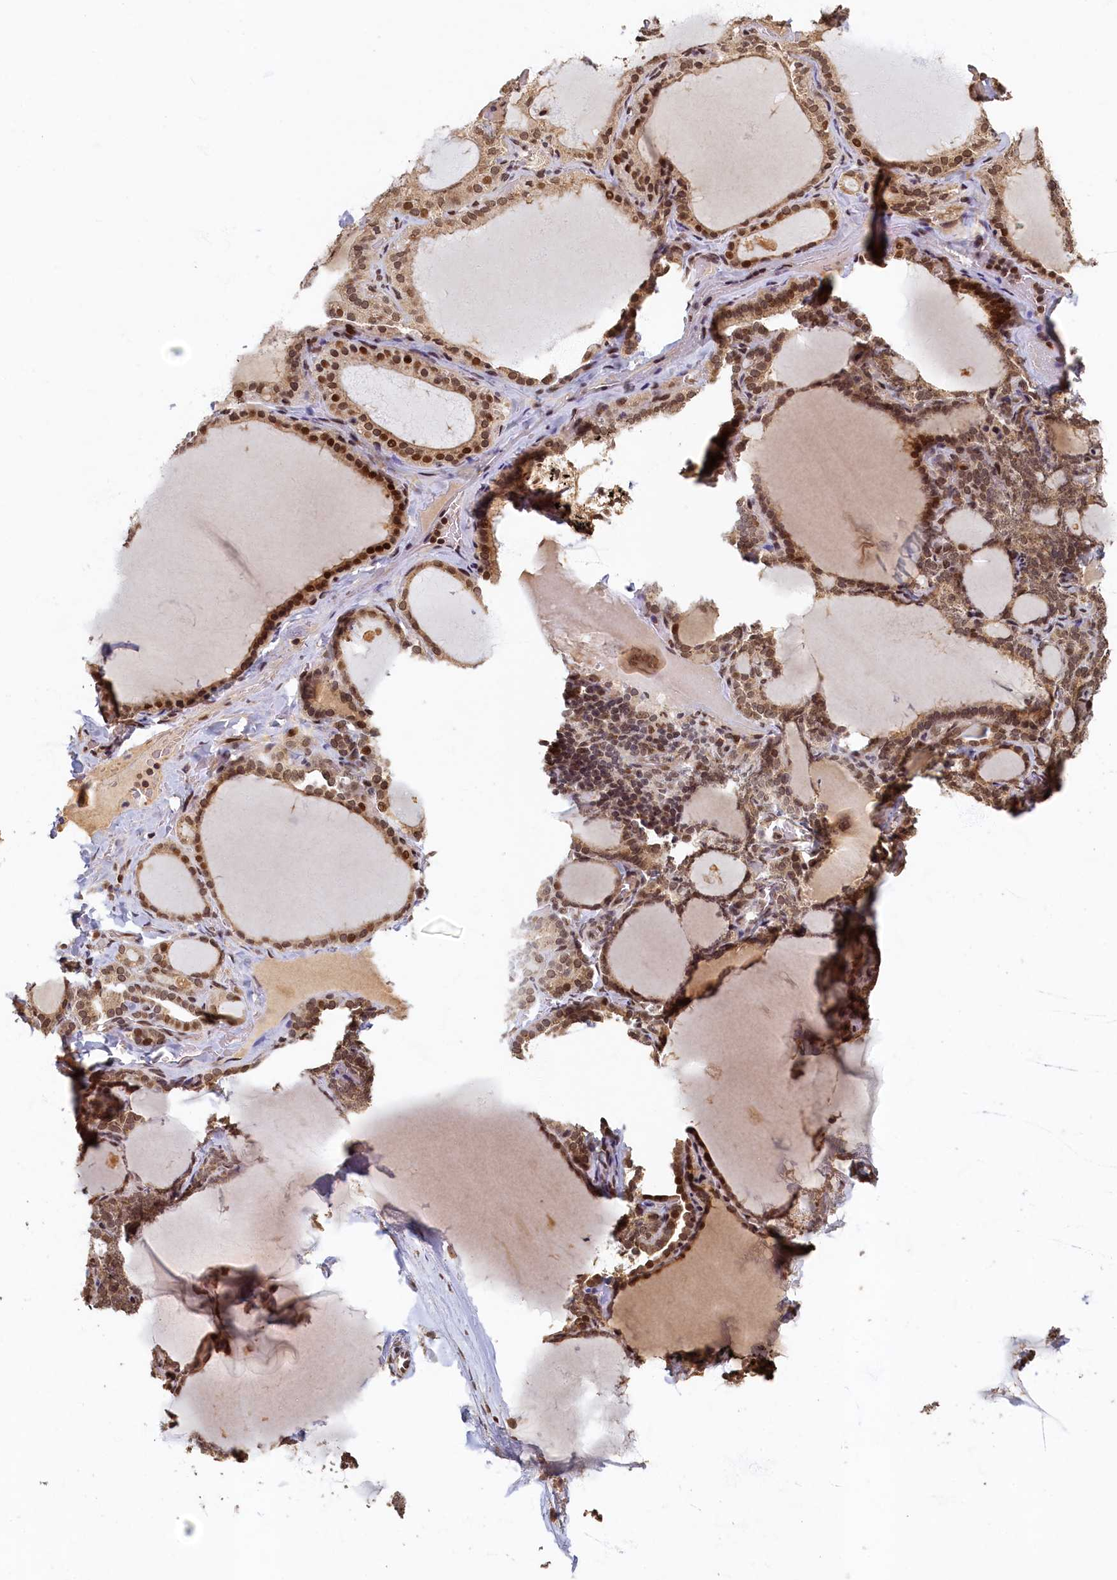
{"staining": {"intensity": "strong", "quantity": ">75%", "location": "cytoplasmic/membranous,nuclear"}, "tissue": "thyroid gland", "cell_type": "Glandular cells", "image_type": "normal", "snomed": [{"axis": "morphology", "description": "Normal tissue, NOS"}, {"axis": "topography", "description": "Thyroid gland"}], "caption": "Protein expression analysis of unremarkable human thyroid gland reveals strong cytoplasmic/membranous,nuclear staining in about >75% of glandular cells. The staining is performed using DAB (3,3'-diaminobenzidine) brown chromogen to label protein expression. The nuclei are counter-stained blue using hematoxylin.", "gene": "CKAP2L", "patient": {"sex": "female", "age": 39}}